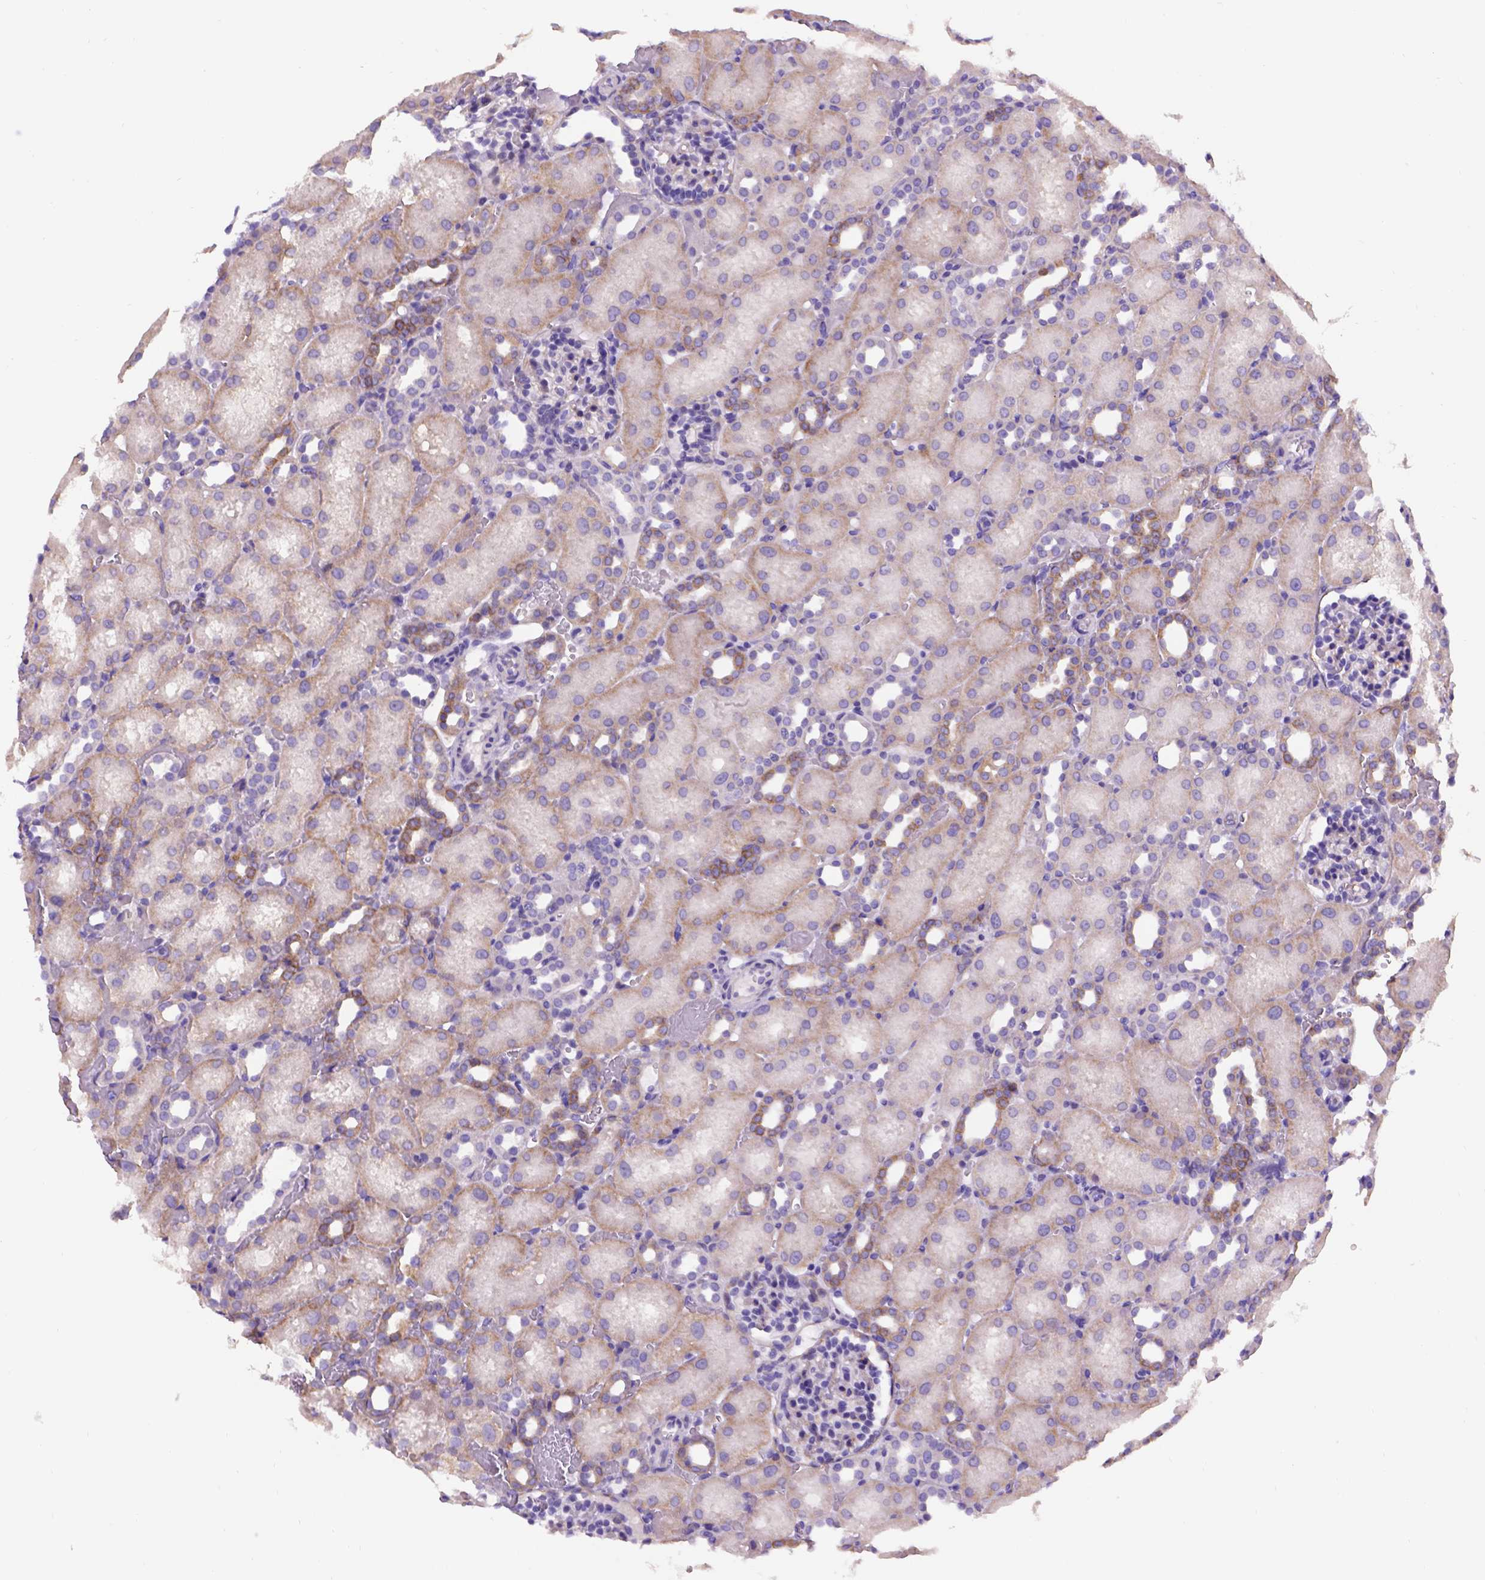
{"staining": {"intensity": "weak", "quantity": "<25%", "location": "cytoplasmic/membranous"}, "tissue": "kidney", "cell_type": "Cells in glomeruli", "image_type": "normal", "snomed": [{"axis": "morphology", "description": "Normal tissue, NOS"}, {"axis": "topography", "description": "Kidney"}], "caption": "DAB (3,3'-diaminobenzidine) immunohistochemical staining of normal human kidney displays no significant positivity in cells in glomeruli. (DAB (3,3'-diaminobenzidine) immunohistochemistry (IHC) with hematoxylin counter stain).", "gene": "EGFR", "patient": {"sex": "male", "age": 1}}